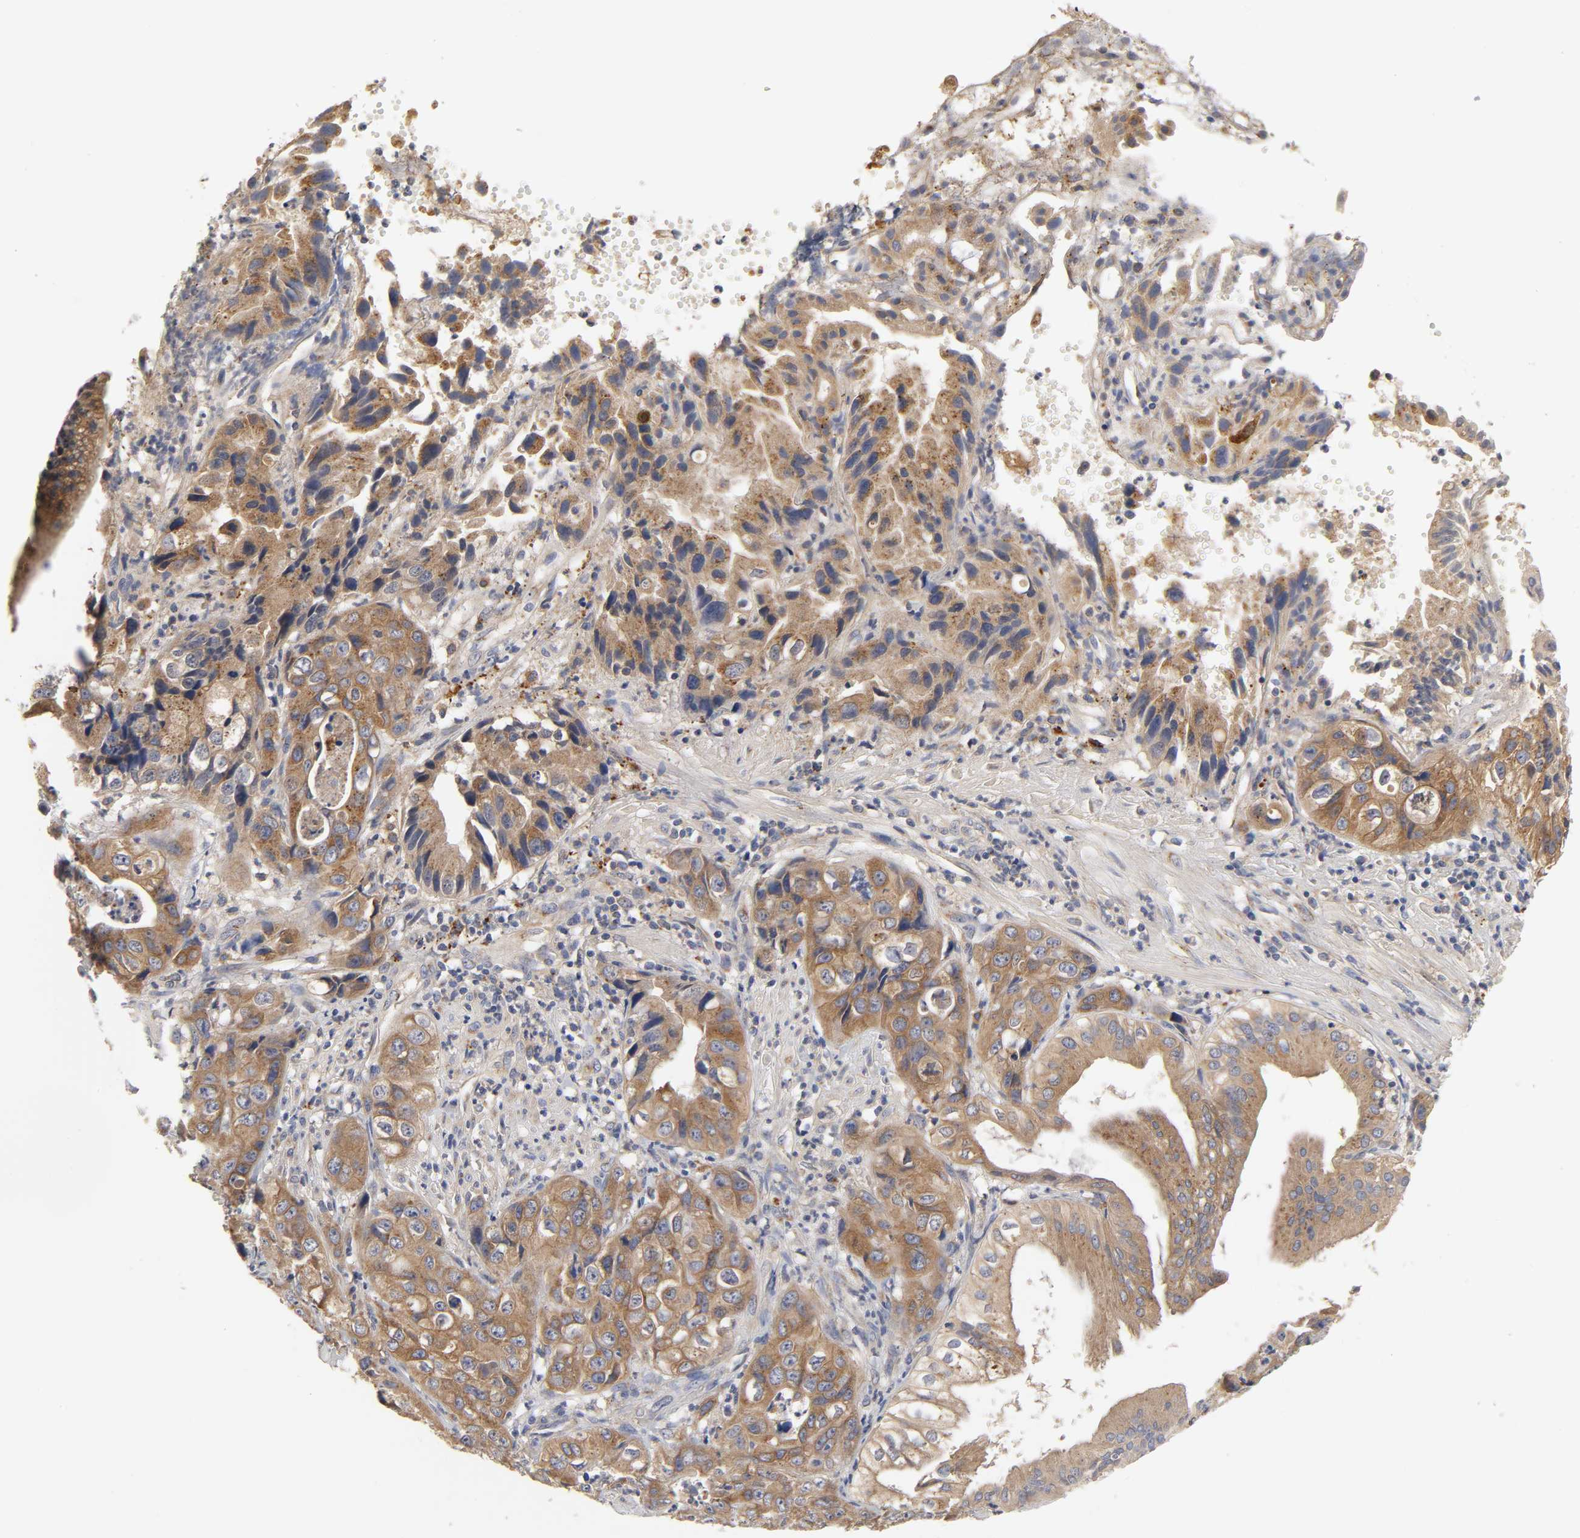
{"staining": {"intensity": "moderate", "quantity": ">75%", "location": "cytoplasmic/membranous"}, "tissue": "liver cancer", "cell_type": "Tumor cells", "image_type": "cancer", "snomed": [{"axis": "morphology", "description": "Cholangiocarcinoma"}, {"axis": "topography", "description": "Liver"}], "caption": "A photomicrograph showing moderate cytoplasmic/membranous positivity in approximately >75% of tumor cells in liver cancer (cholangiocarcinoma), as visualized by brown immunohistochemical staining.", "gene": "C17orf75", "patient": {"sex": "female", "age": 61}}